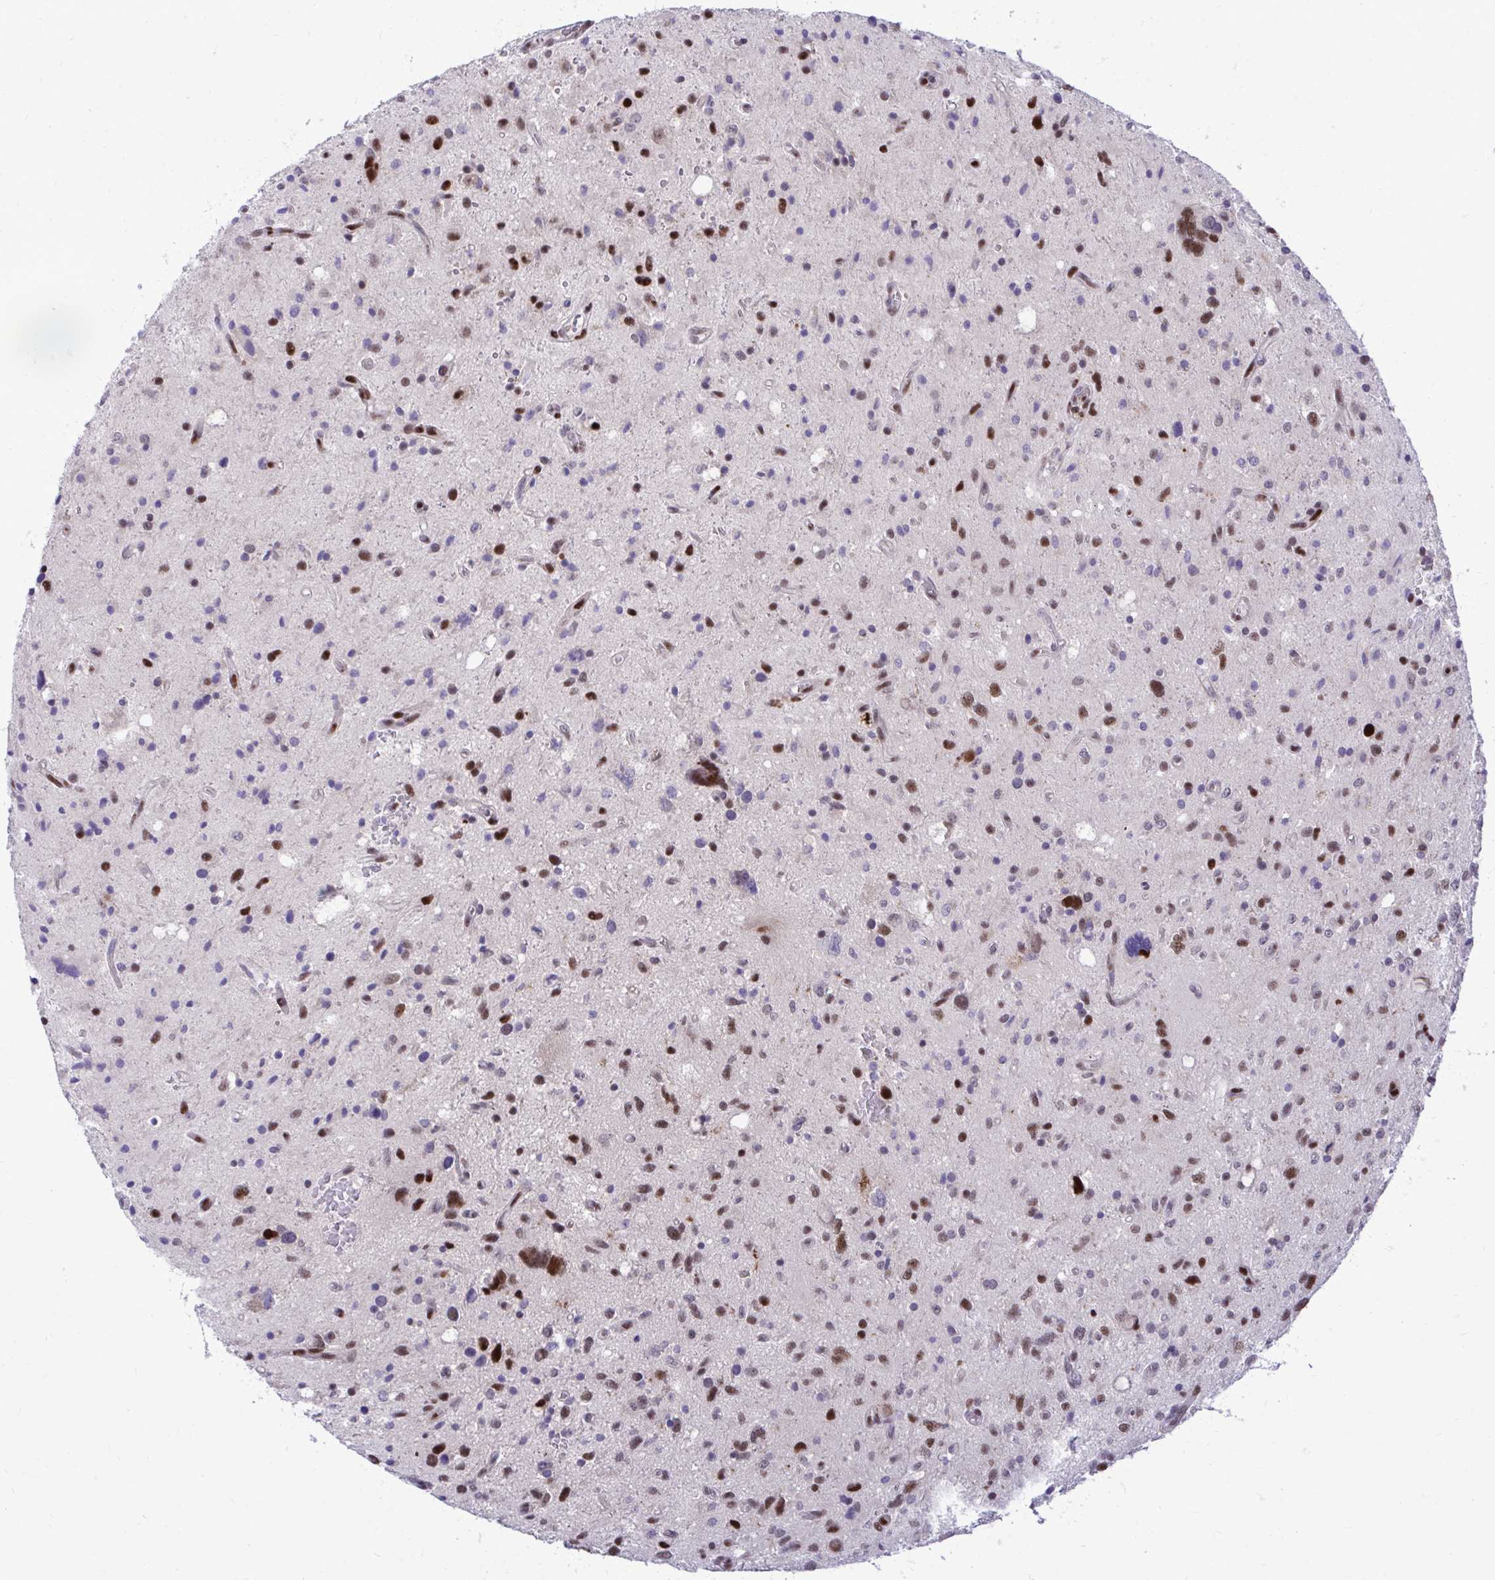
{"staining": {"intensity": "strong", "quantity": "25%-75%", "location": "nuclear"}, "tissue": "glioma", "cell_type": "Tumor cells", "image_type": "cancer", "snomed": [{"axis": "morphology", "description": "Glioma, malignant, Low grade"}, {"axis": "topography", "description": "Brain"}], "caption": "Malignant glioma (low-grade) stained with a brown dye reveals strong nuclear positive staining in about 25%-75% of tumor cells.", "gene": "C14orf39", "patient": {"sex": "female", "age": 58}}